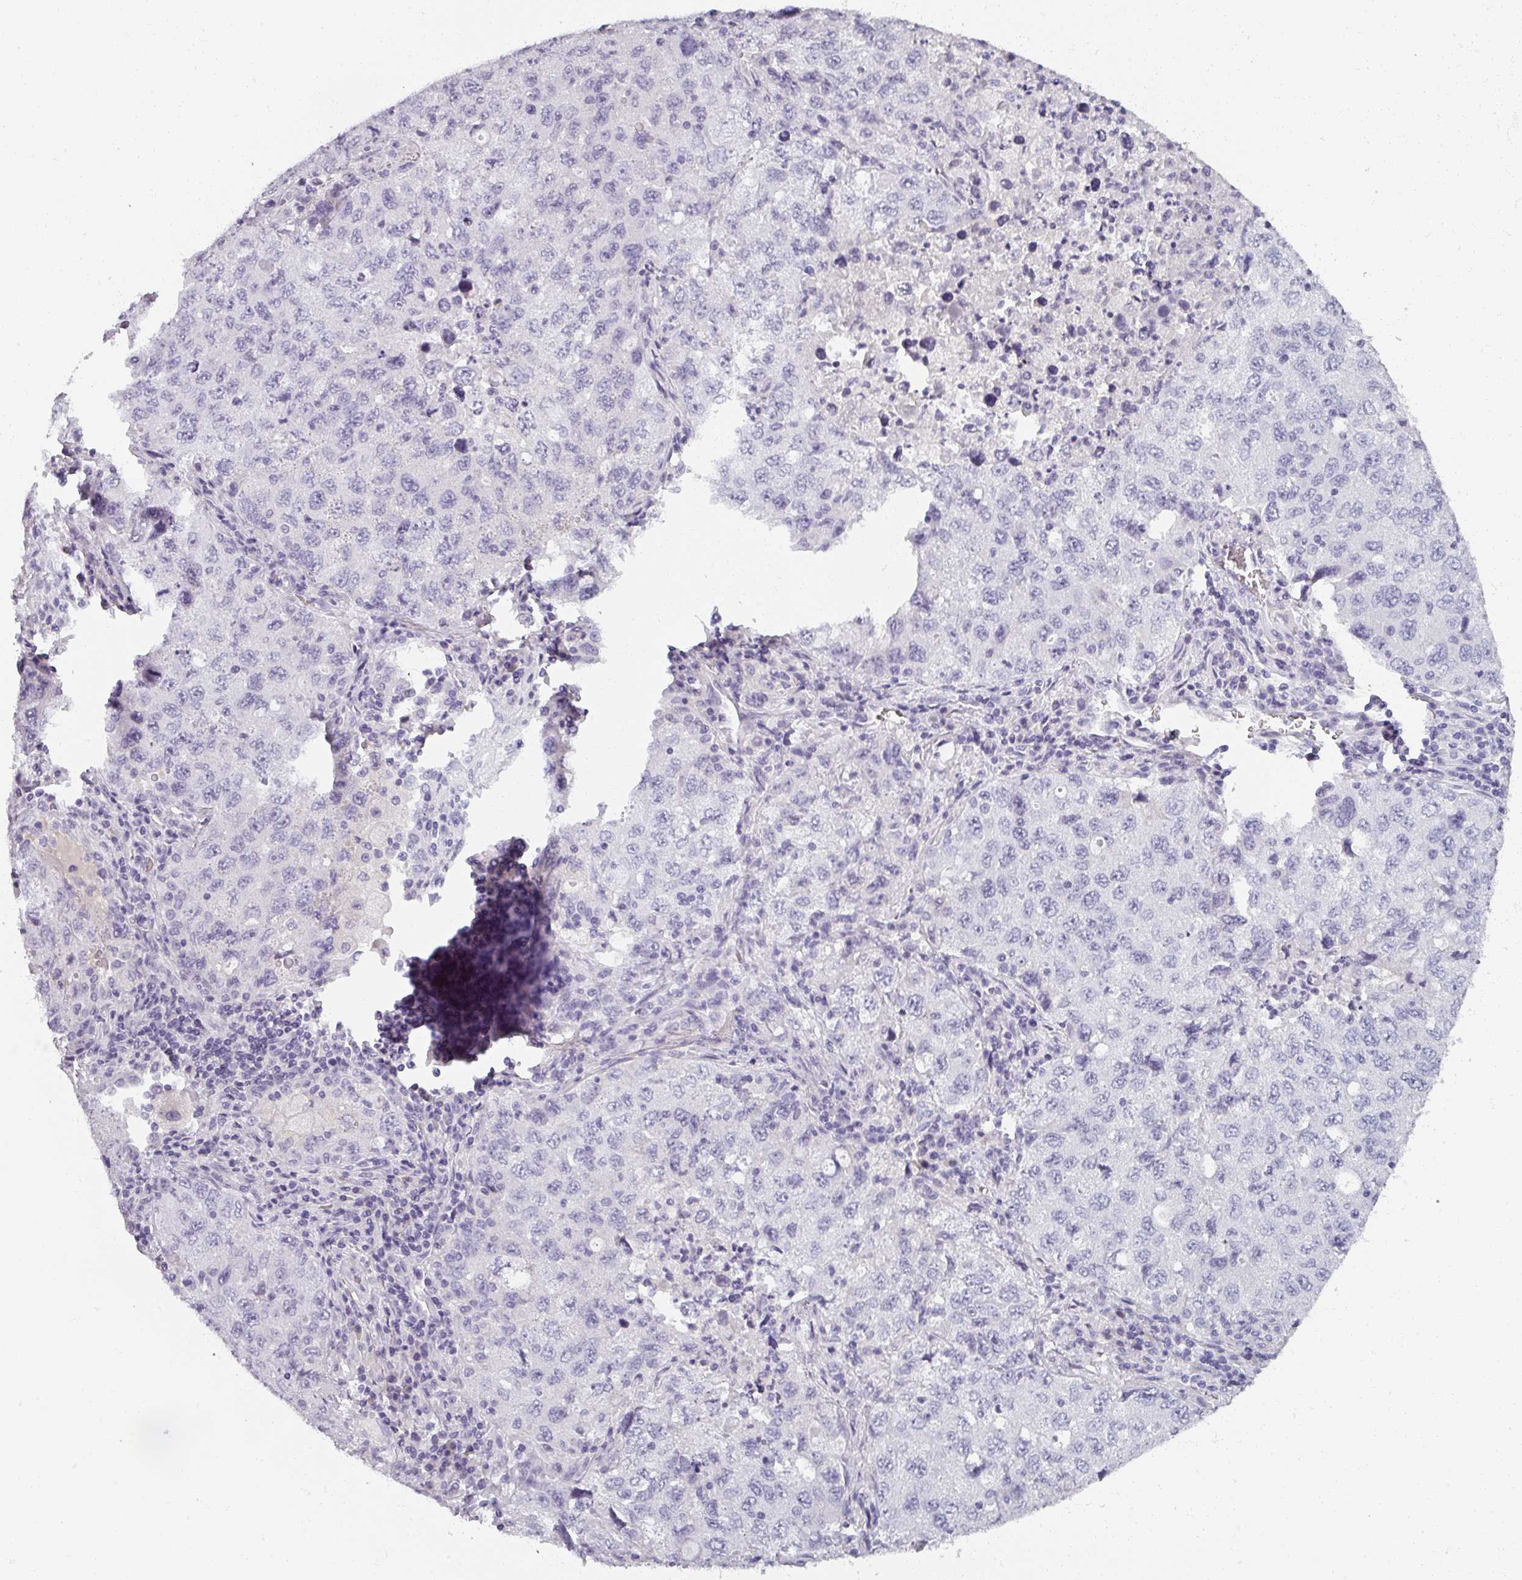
{"staining": {"intensity": "negative", "quantity": "none", "location": "none"}, "tissue": "lung cancer", "cell_type": "Tumor cells", "image_type": "cancer", "snomed": [{"axis": "morphology", "description": "Adenocarcinoma, NOS"}, {"axis": "topography", "description": "Lung"}], "caption": "An immunohistochemistry (IHC) histopathology image of adenocarcinoma (lung) is shown. There is no staining in tumor cells of adenocarcinoma (lung).", "gene": "REG3G", "patient": {"sex": "female", "age": 57}}